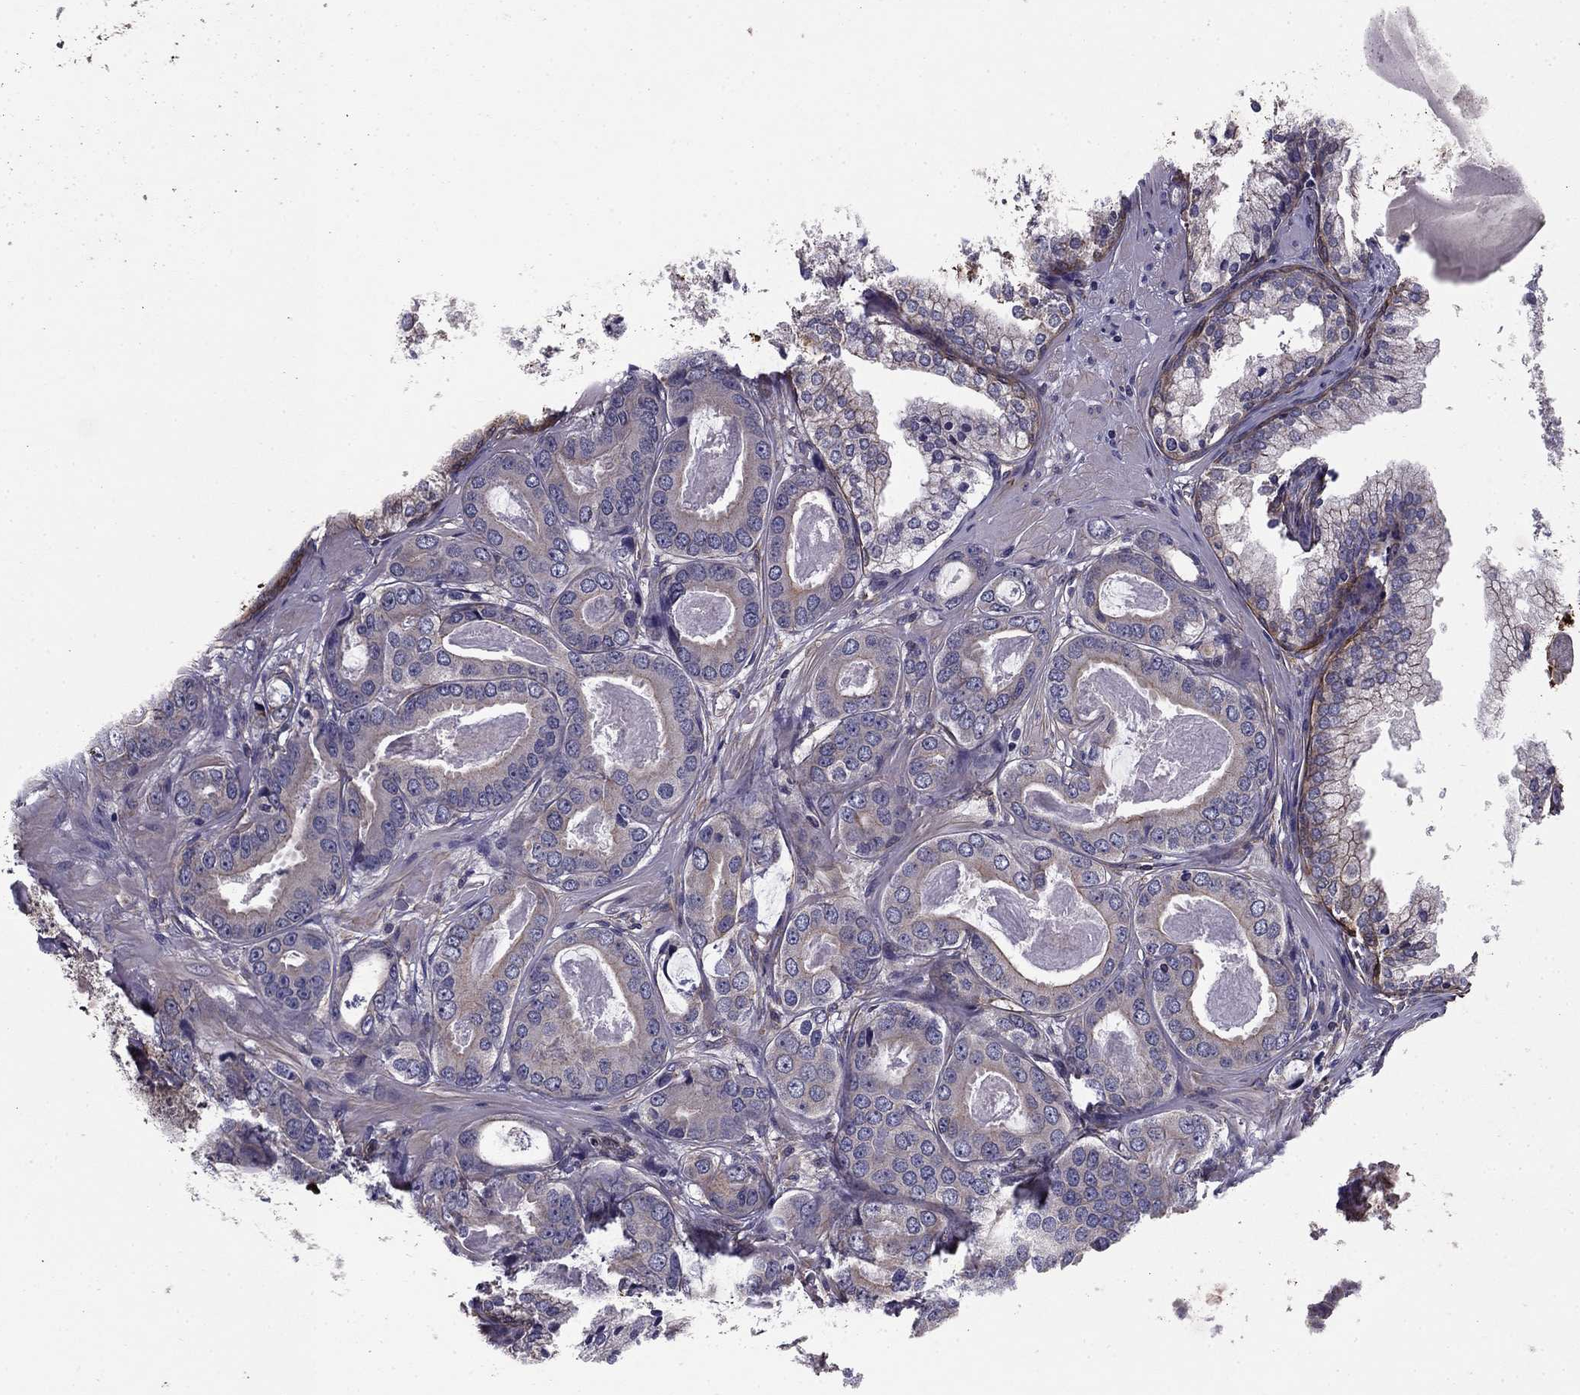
{"staining": {"intensity": "weak", "quantity": ">75%", "location": "cytoplasmic/membranous"}, "tissue": "prostate cancer", "cell_type": "Tumor cells", "image_type": "cancer", "snomed": [{"axis": "morphology", "description": "Adenocarcinoma, NOS"}, {"axis": "topography", "description": "Prostate"}], "caption": "Prostate cancer tissue reveals weak cytoplasmic/membranous positivity in about >75% of tumor cells, visualized by immunohistochemistry. Nuclei are stained in blue.", "gene": "SHMT1", "patient": {"sex": "male", "age": 61}}